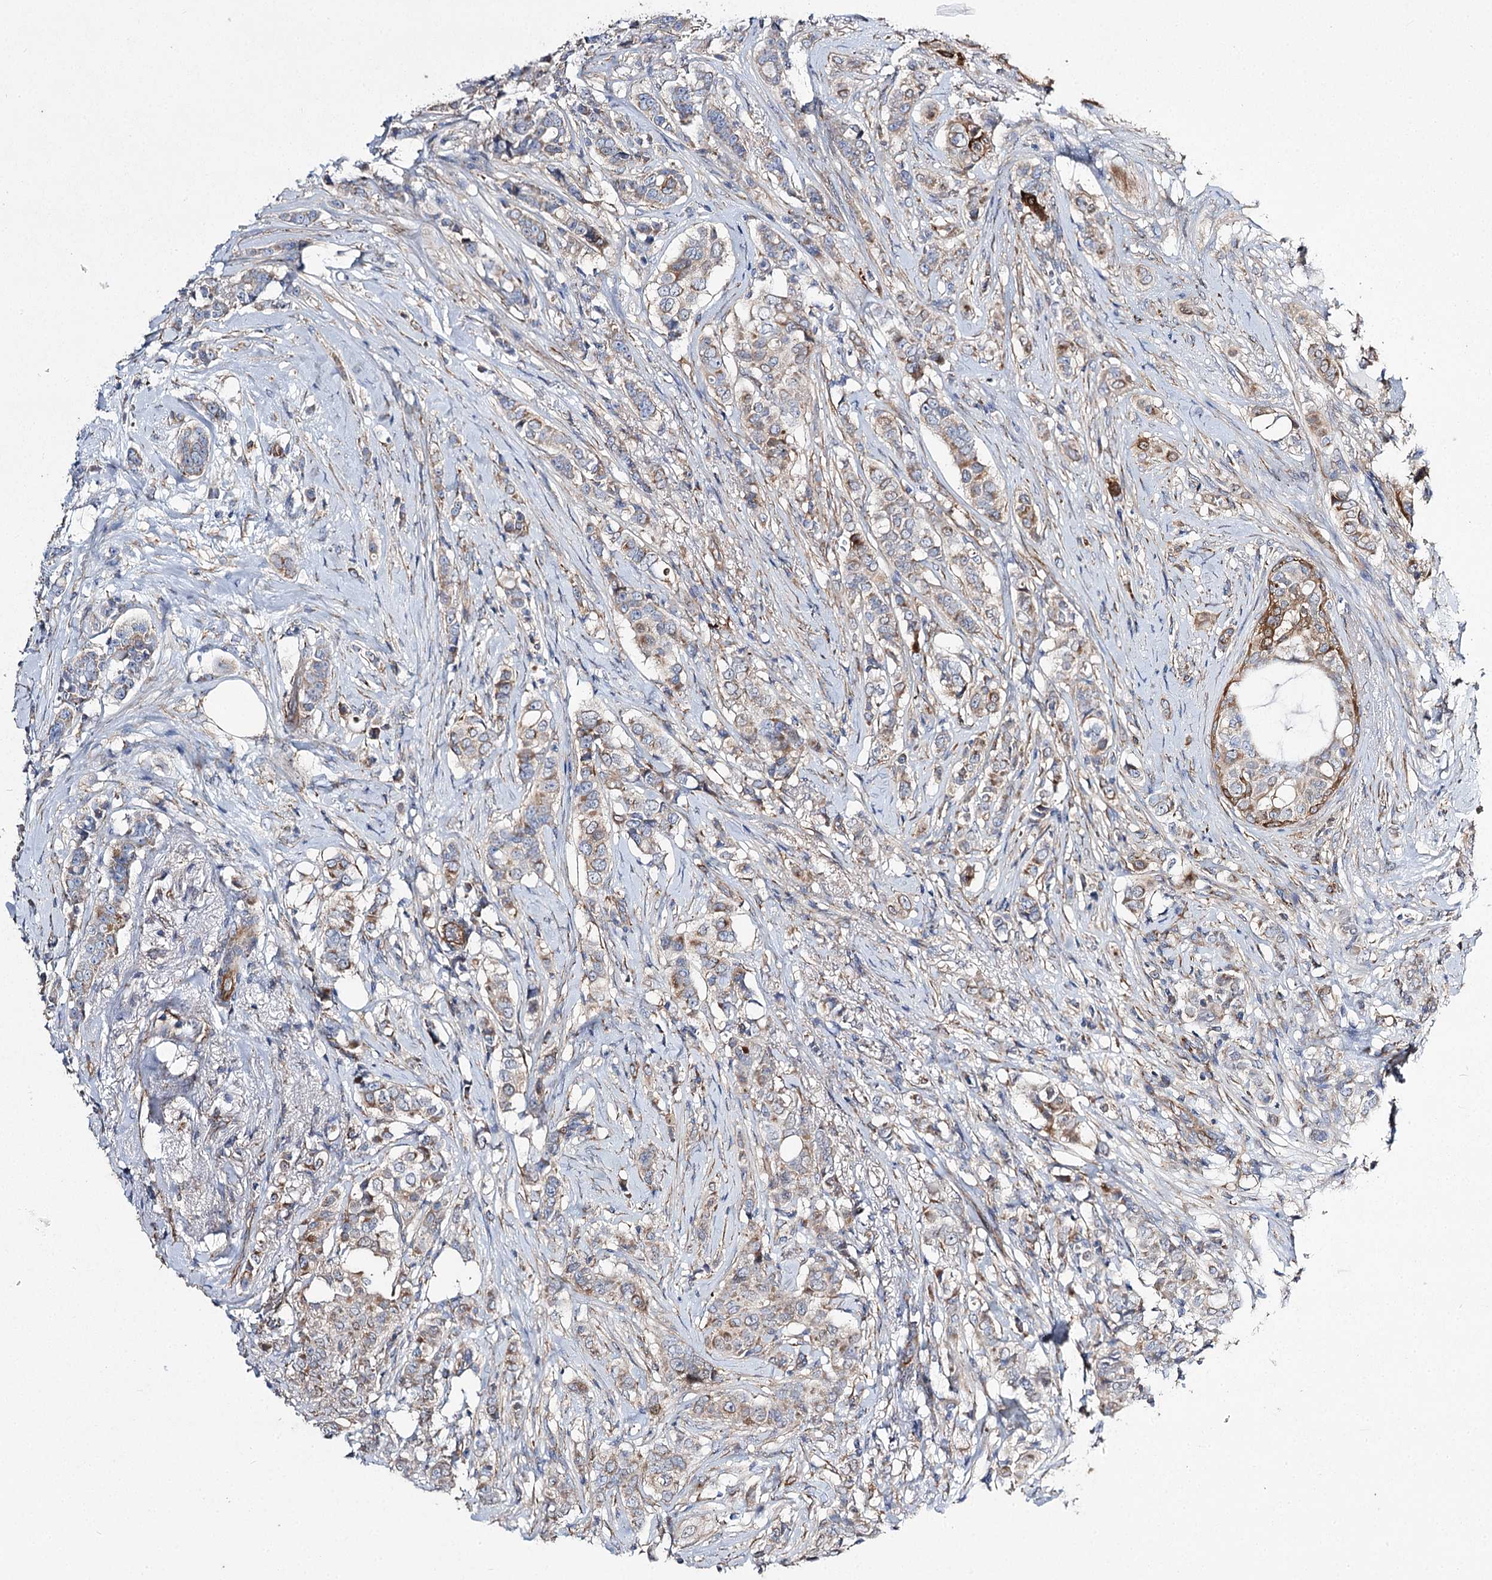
{"staining": {"intensity": "weak", "quantity": "<25%", "location": "cytoplasmic/membranous"}, "tissue": "breast cancer", "cell_type": "Tumor cells", "image_type": "cancer", "snomed": [{"axis": "morphology", "description": "Lobular carcinoma"}, {"axis": "topography", "description": "Breast"}], "caption": "DAB immunohistochemical staining of breast lobular carcinoma reveals no significant expression in tumor cells. (Brightfield microscopy of DAB immunohistochemistry (IHC) at high magnification).", "gene": "RMDN2", "patient": {"sex": "female", "age": 51}}